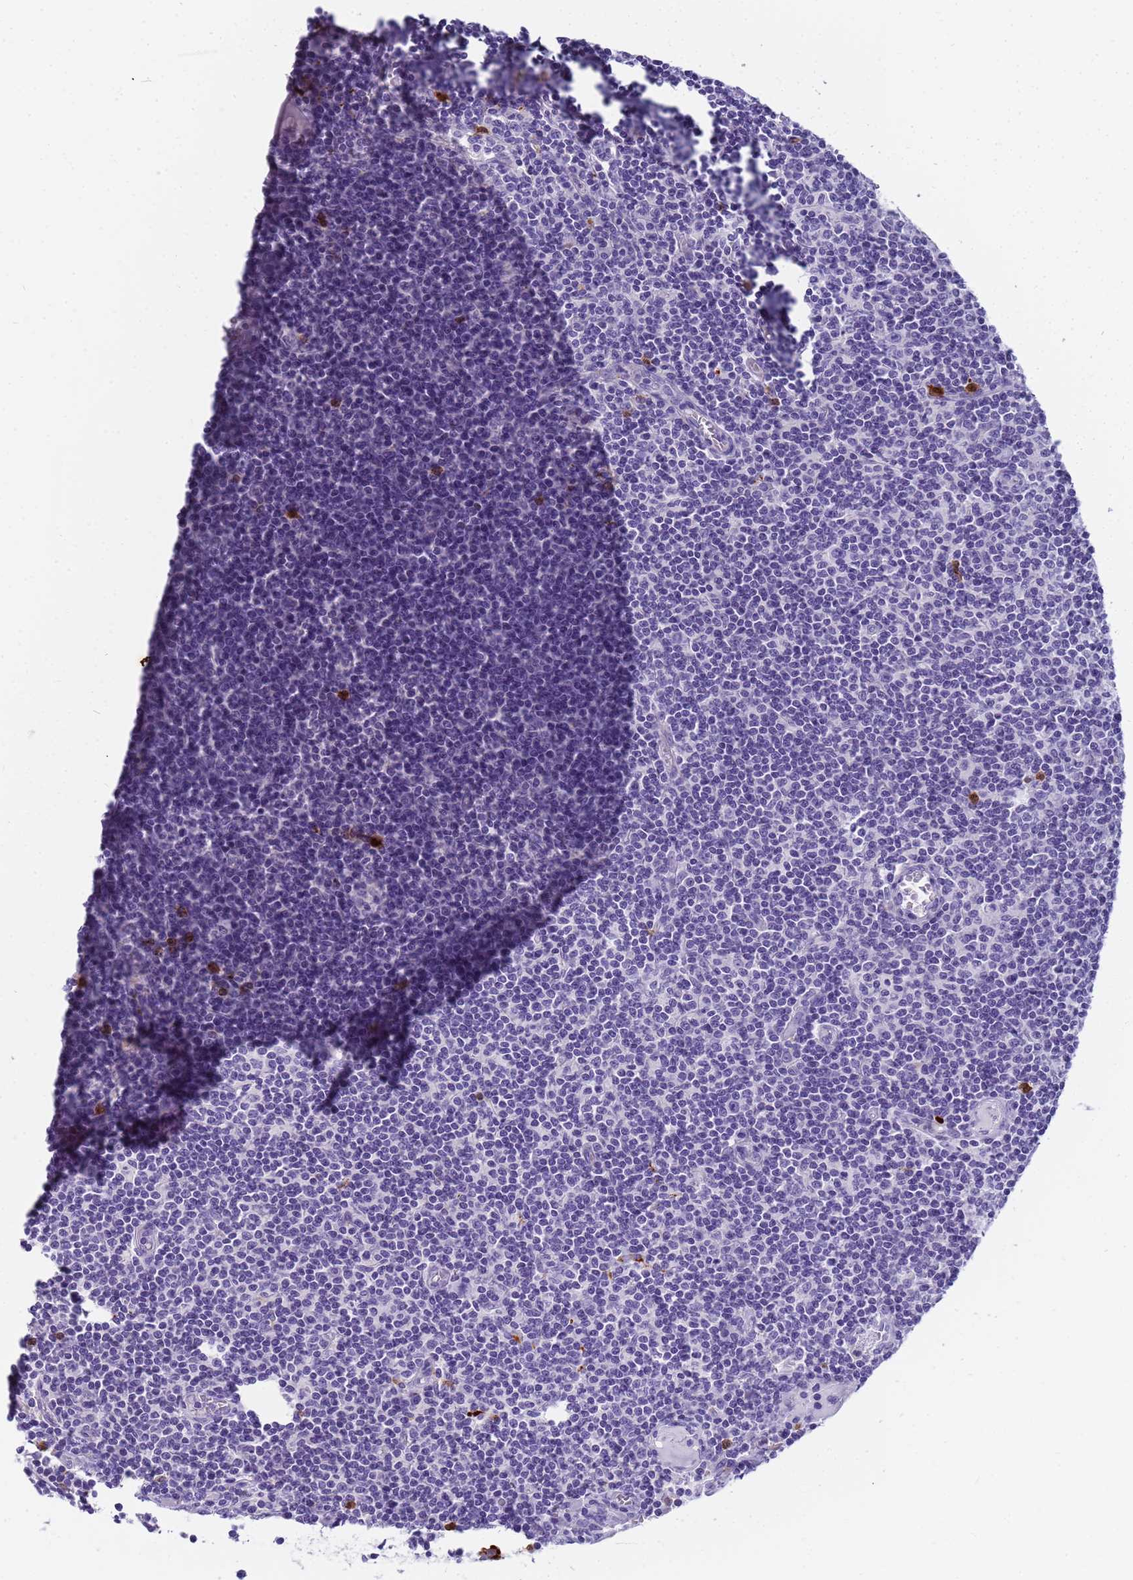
{"staining": {"intensity": "negative", "quantity": "none", "location": "none"}, "tissue": "lymph node", "cell_type": "Germinal center cells", "image_type": "normal", "snomed": [{"axis": "morphology", "description": "Normal tissue, NOS"}, {"axis": "topography", "description": "Lymph node"}], "caption": "A high-resolution histopathology image shows immunohistochemistry (IHC) staining of unremarkable lymph node, which demonstrates no significant expression in germinal center cells. Brightfield microscopy of immunohistochemistry (IHC) stained with DAB (brown) and hematoxylin (blue), captured at high magnification.", "gene": "RNASE2", "patient": {"sex": "female", "age": 55}}